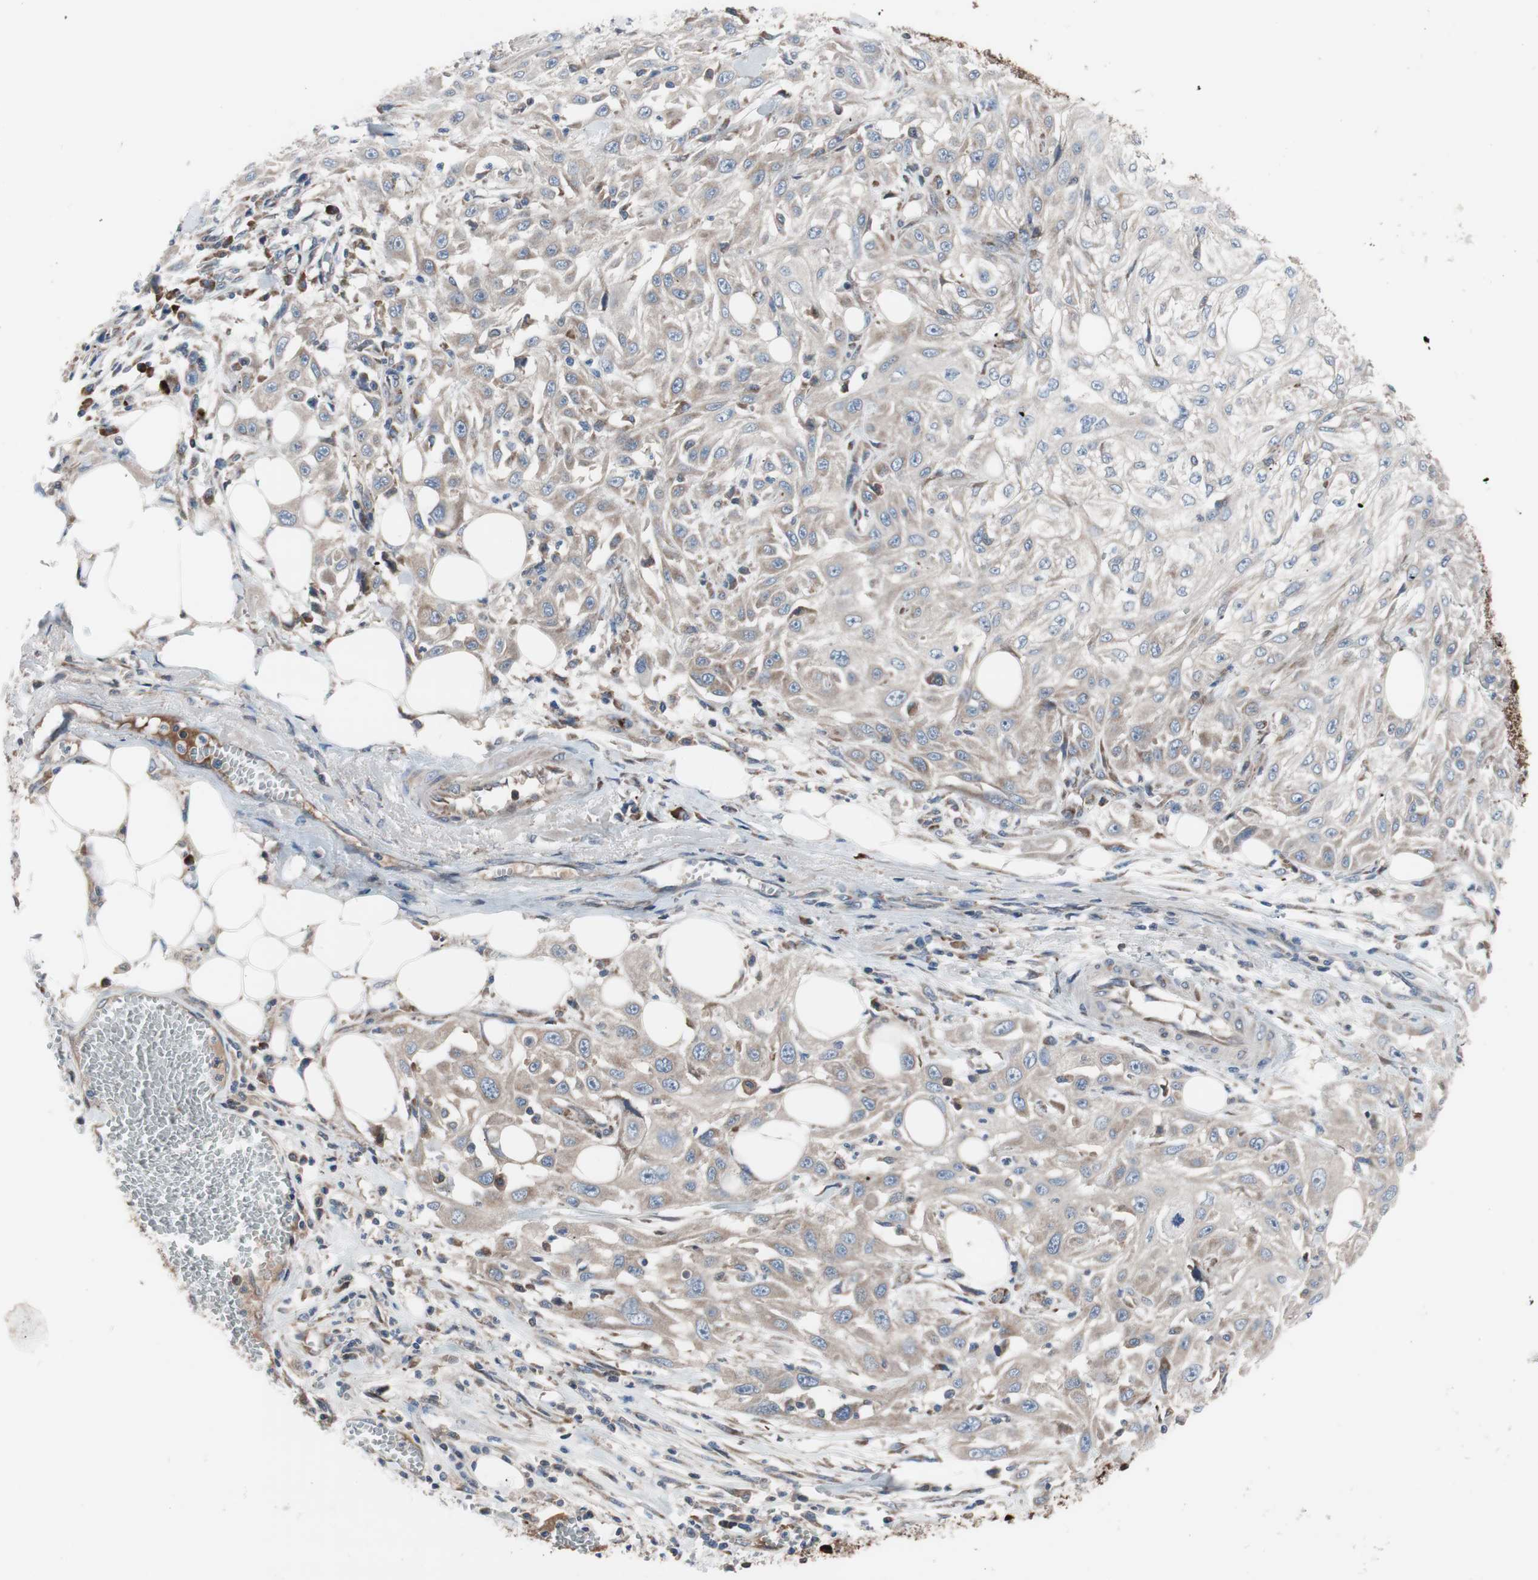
{"staining": {"intensity": "weak", "quantity": ">75%", "location": "cytoplasmic/membranous"}, "tissue": "skin cancer", "cell_type": "Tumor cells", "image_type": "cancer", "snomed": [{"axis": "morphology", "description": "Squamous cell carcinoma, NOS"}, {"axis": "topography", "description": "Skin"}], "caption": "Immunohistochemistry staining of skin squamous cell carcinoma, which demonstrates low levels of weak cytoplasmic/membranous staining in approximately >75% of tumor cells indicating weak cytoplasmic/membranous protein positivity. The staining was performed using DAB (3,3'-diaminobenzidine) (brown) for protein detection and nuclei were counterstained in hematoxylin (blue).", "gene": "KANSL1", "patient": {"sex": "male", "age": 75}}